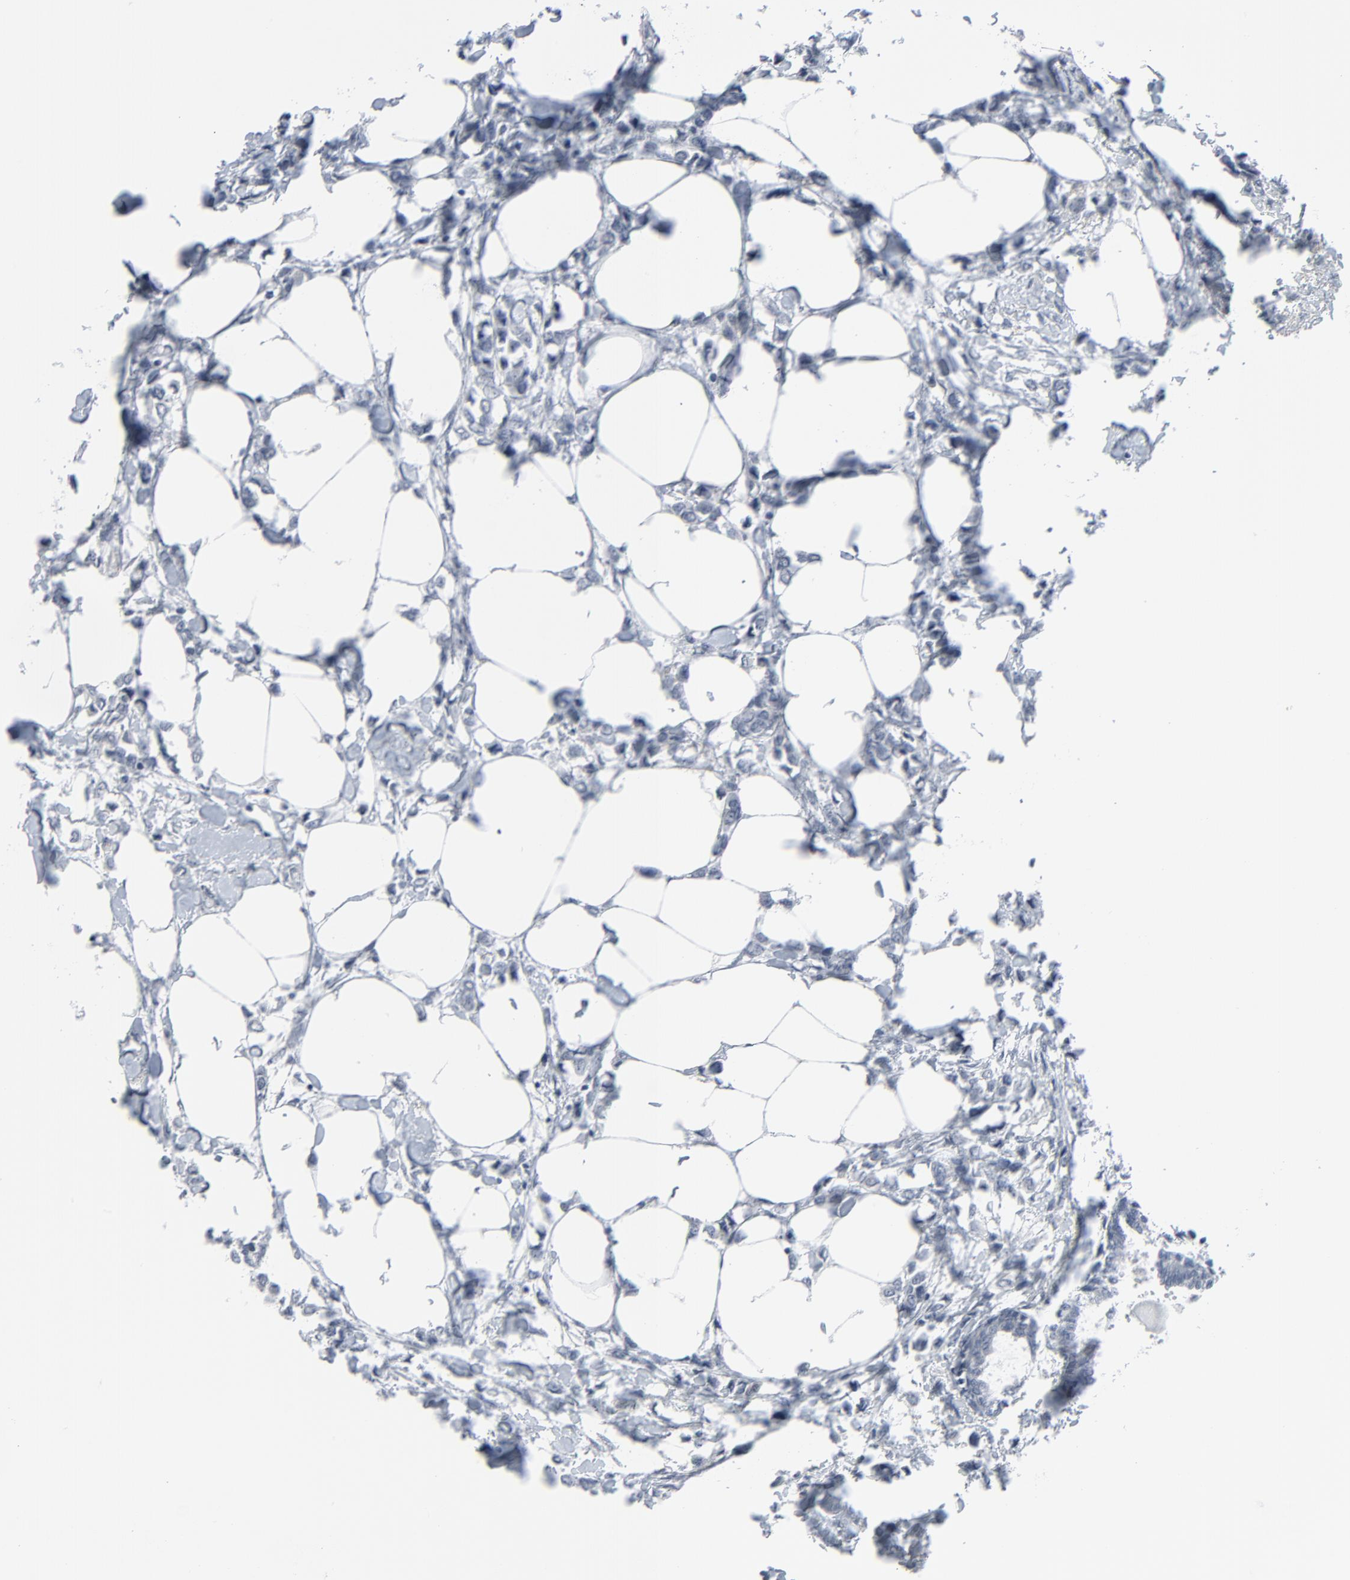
{"staining": {"intensity": "negative", "quantity": "none", "location": "none"}, "tissue": "breast cancer", "cell_type": "Tumor cells", "image_type": "cancer", "snomed": [{"axis": "morphology", "description": "Lobular carcinoma"}, {"axis": "topography", "description": "Breast"}], "caption": "An image of lobular carcinoma (breast) stained for a protein displays no brown staining in tumor cells.", "gene": "NEUROD1", "patient": {"sex": "female", "age": 51}}